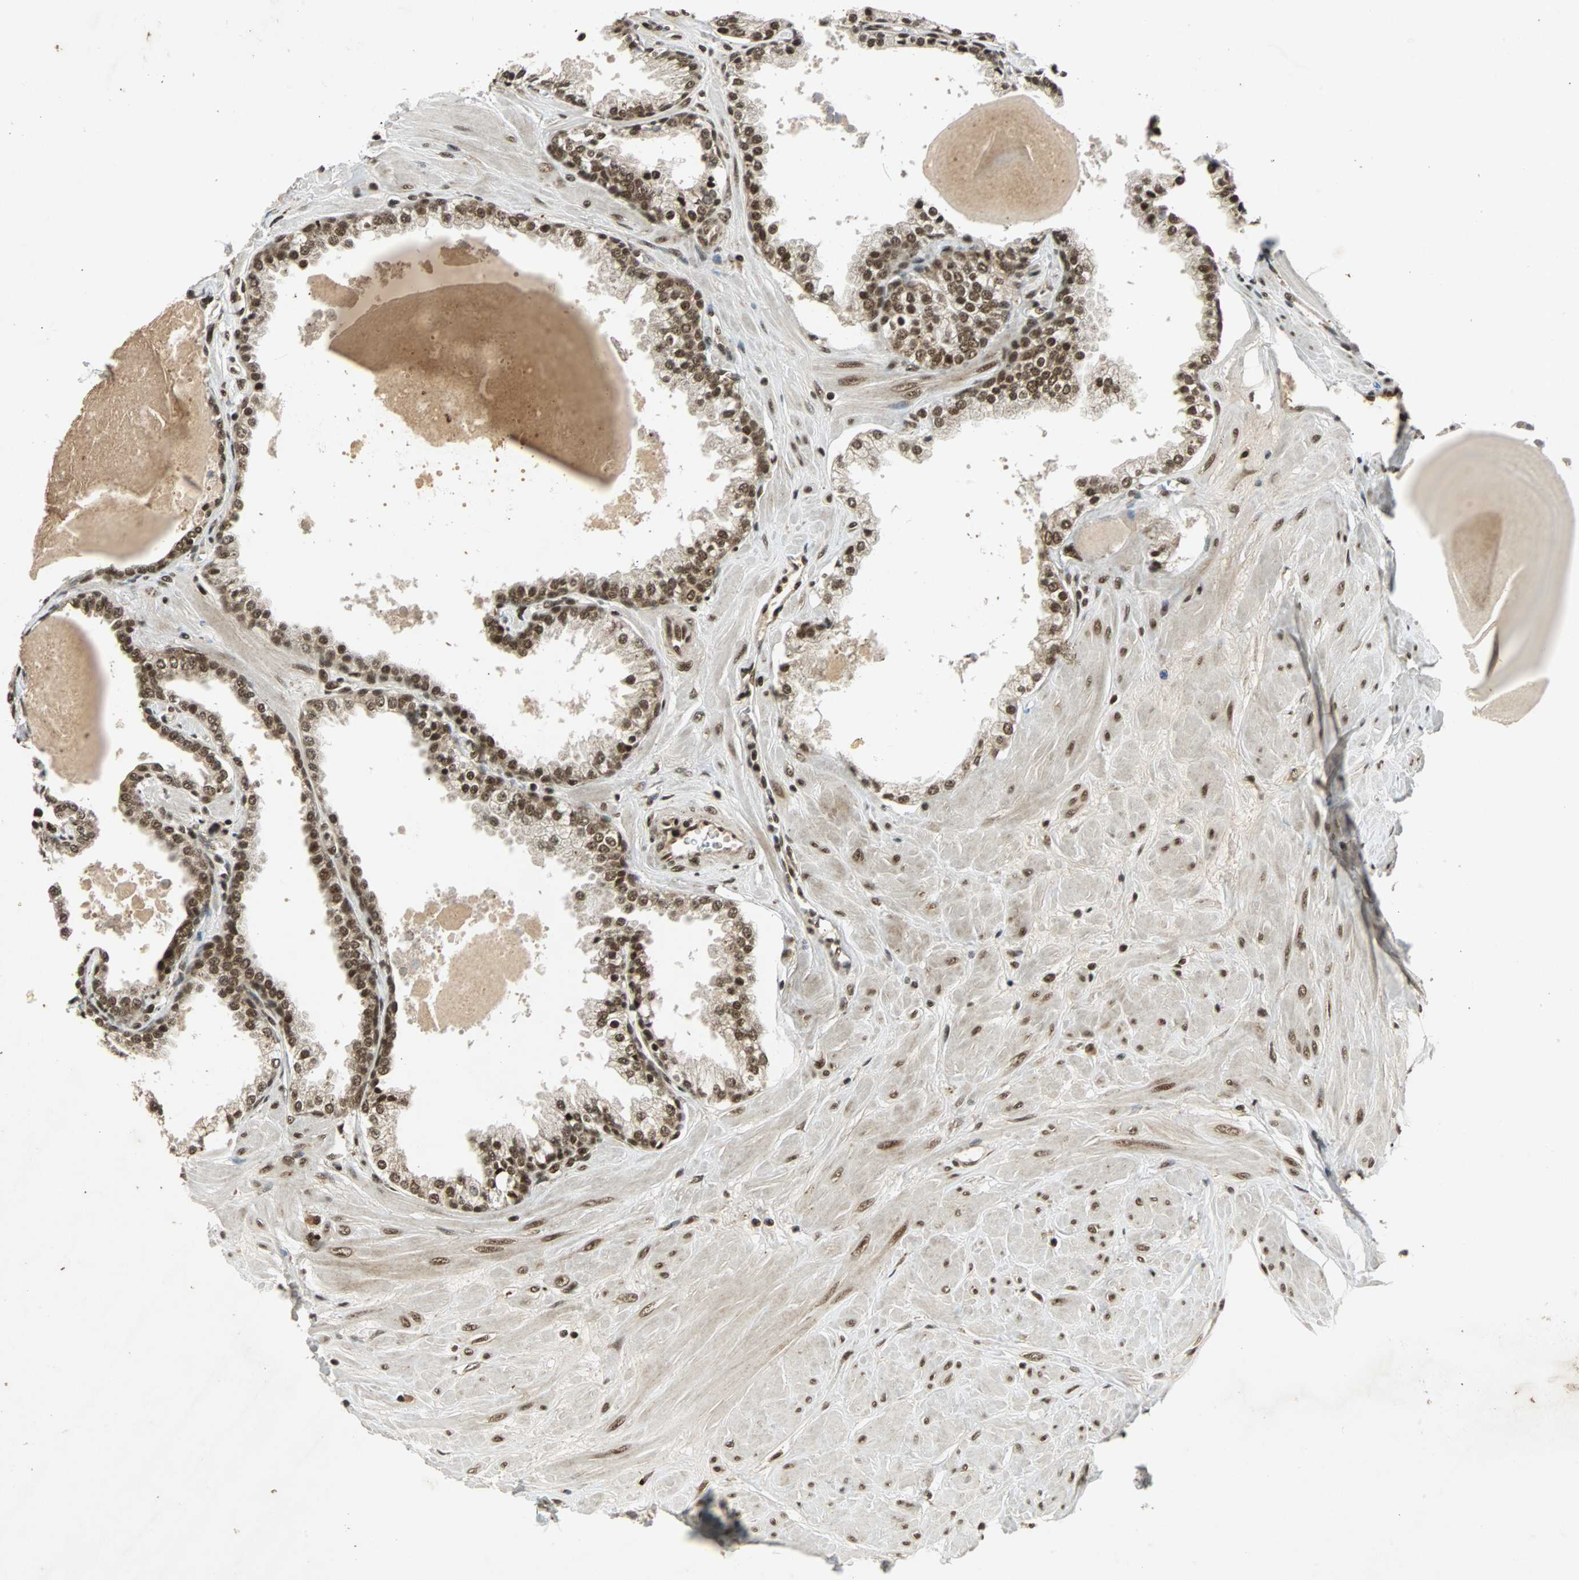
{"staining": {"intensity": "strong", "quantity": ">75%", "location": "nuclear"}, "tissue": "prostate", "cell_type": "Glandular cells", "image_type": "normal", "snomed": [{"axis": "morphology", "description": "Normal tissue, NOS"}, {"axis": "topography", "description": "Prostate"}], "caption": "IHC (DAB (3,3'-diaminobenzidine)) staining of unremarkable human prostate shows strong nuclear protein positivity in about >75% of glandular cells.", "gene": "TAF5", "patient": {"sex": "male", "age": 51}}